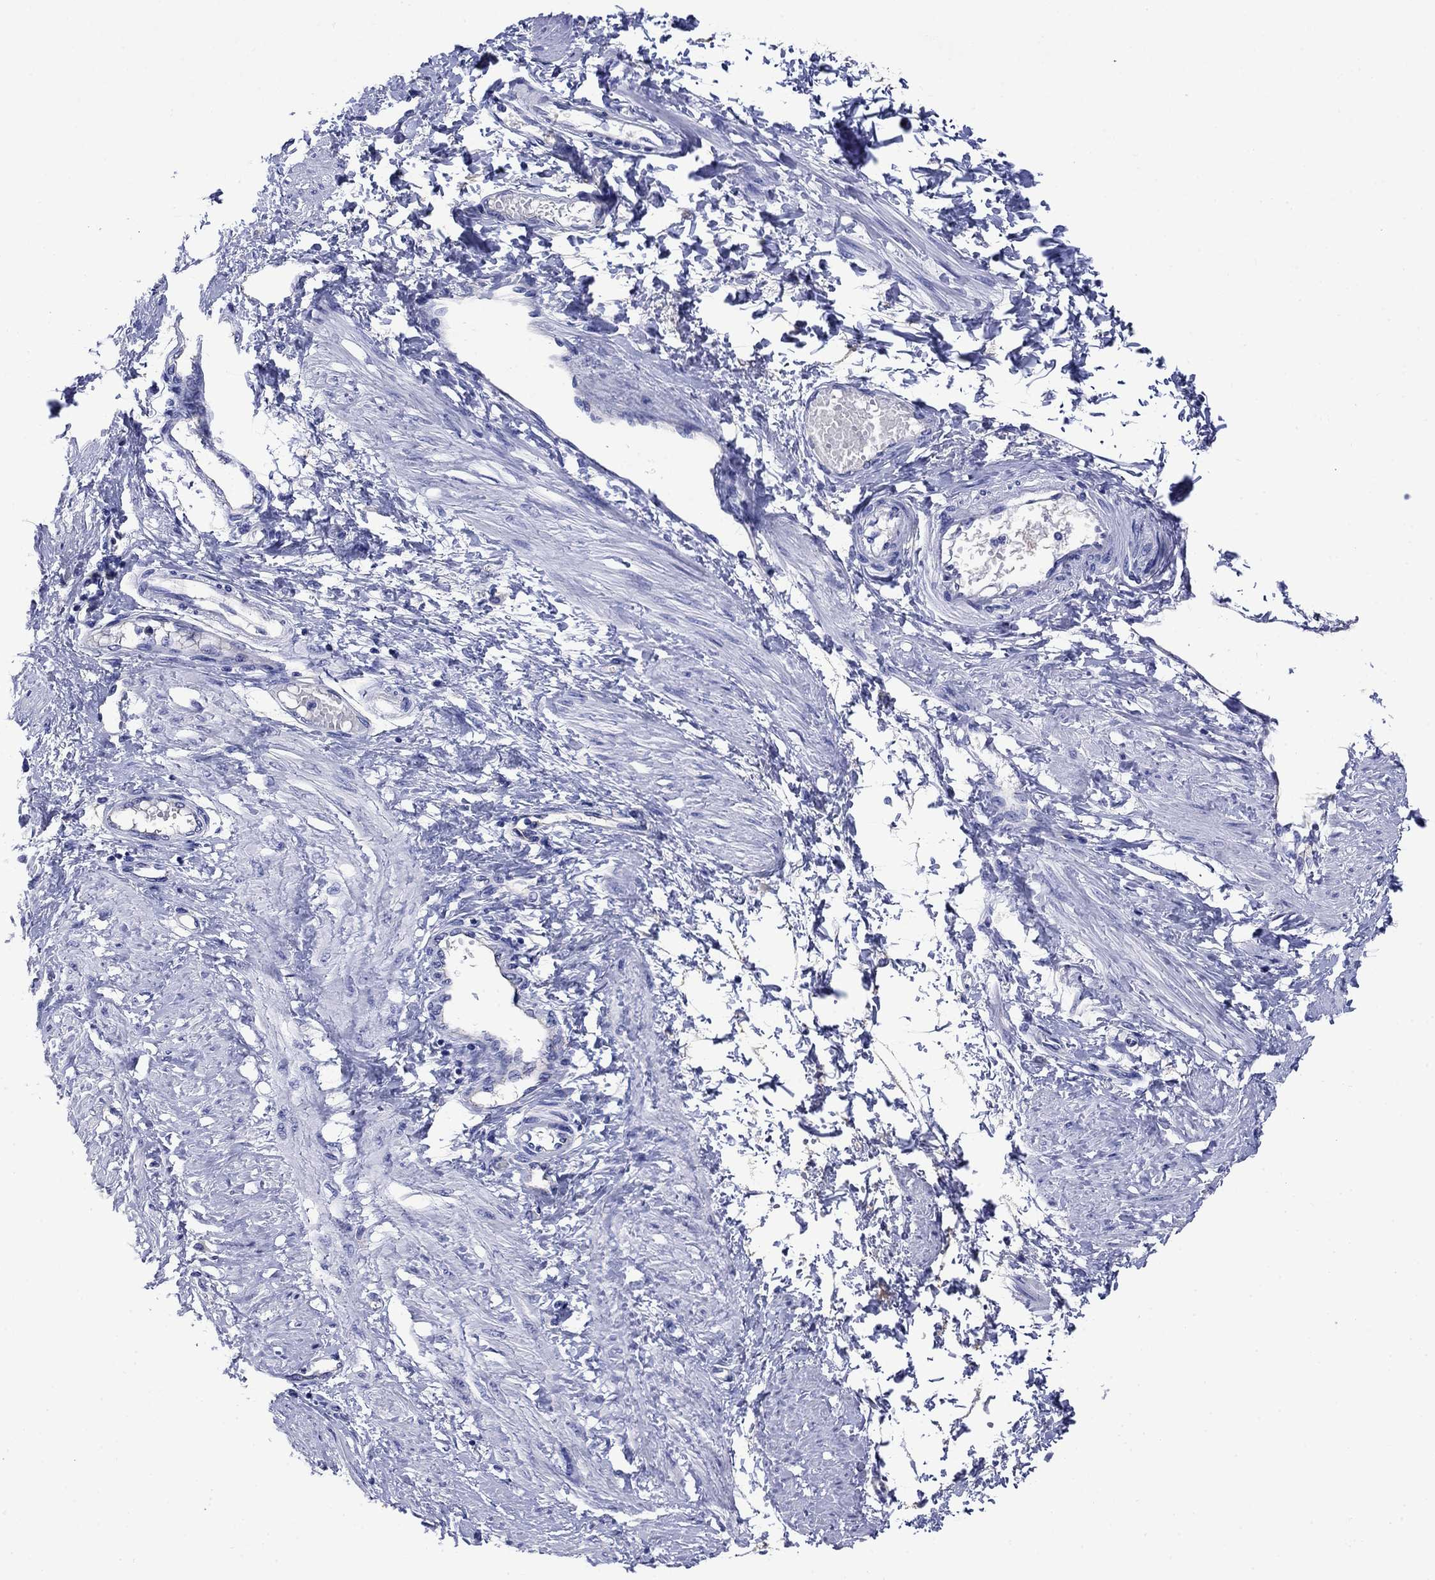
{"staining": {"intensity": "negative", "quantity": "none", "location": "none"}, "tissue": "smooth muscle", "cell_type": "Smooth muscle cells", "image_type": "normal", "snomed": [{"axis": "morphology", "description": "Normal tissue, NOS"}, {"axis": "topography", "description": "Smooth muscle"}, {"axis": "topography", "description": "Uterus"}], "caption": "A high-resolution photomicrograph shows immunohistochemistry (IHC) staining of normal smooth muscle, which reveals no significant positivity in smooth muscle cells. (Brightfield microscopy of DAB IHC at high magnification).", "gene": "SLC1A2", "patient": {"sex": "female", "age": 39}}